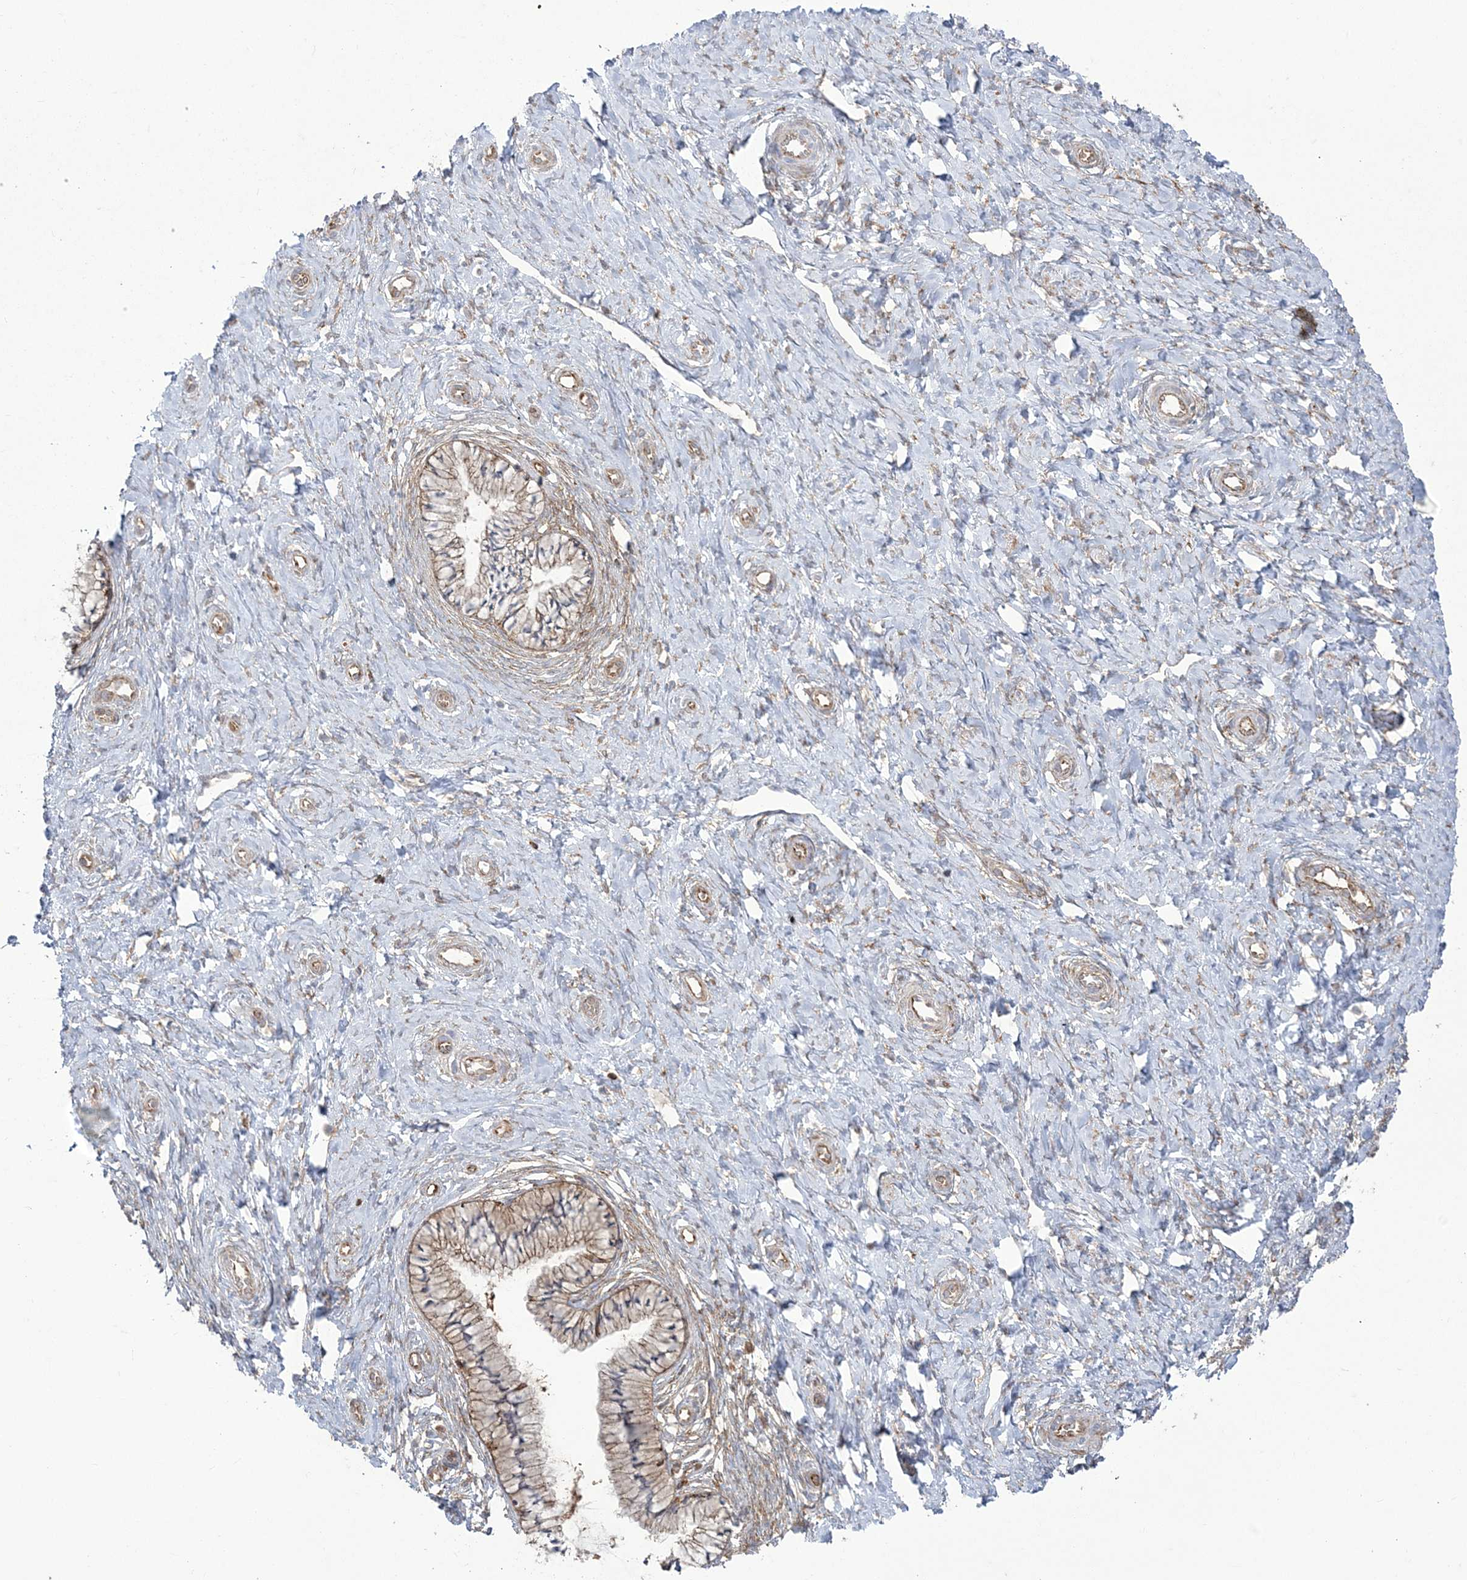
{"staining": {"intensity": "moderate", "quantity": ">75%", "location": "cytoplasmic/membranous"}, "tissue": "cervix", "cell_type": "Glandular cells", "image_type": "normal", "snomed": [{"axis": "morphology", "description": "Normal tissue, NOS"}, {"axis": "topography", "description": "Cervix"}], "caption": "About >75% of glandular cells in benign cervix display moderate cytoplasmic/membranous protein staining as visualized by brown immunohistochemical staining.", "gene": "DERL3", "patient": {"sex": "female", "age": 36}}